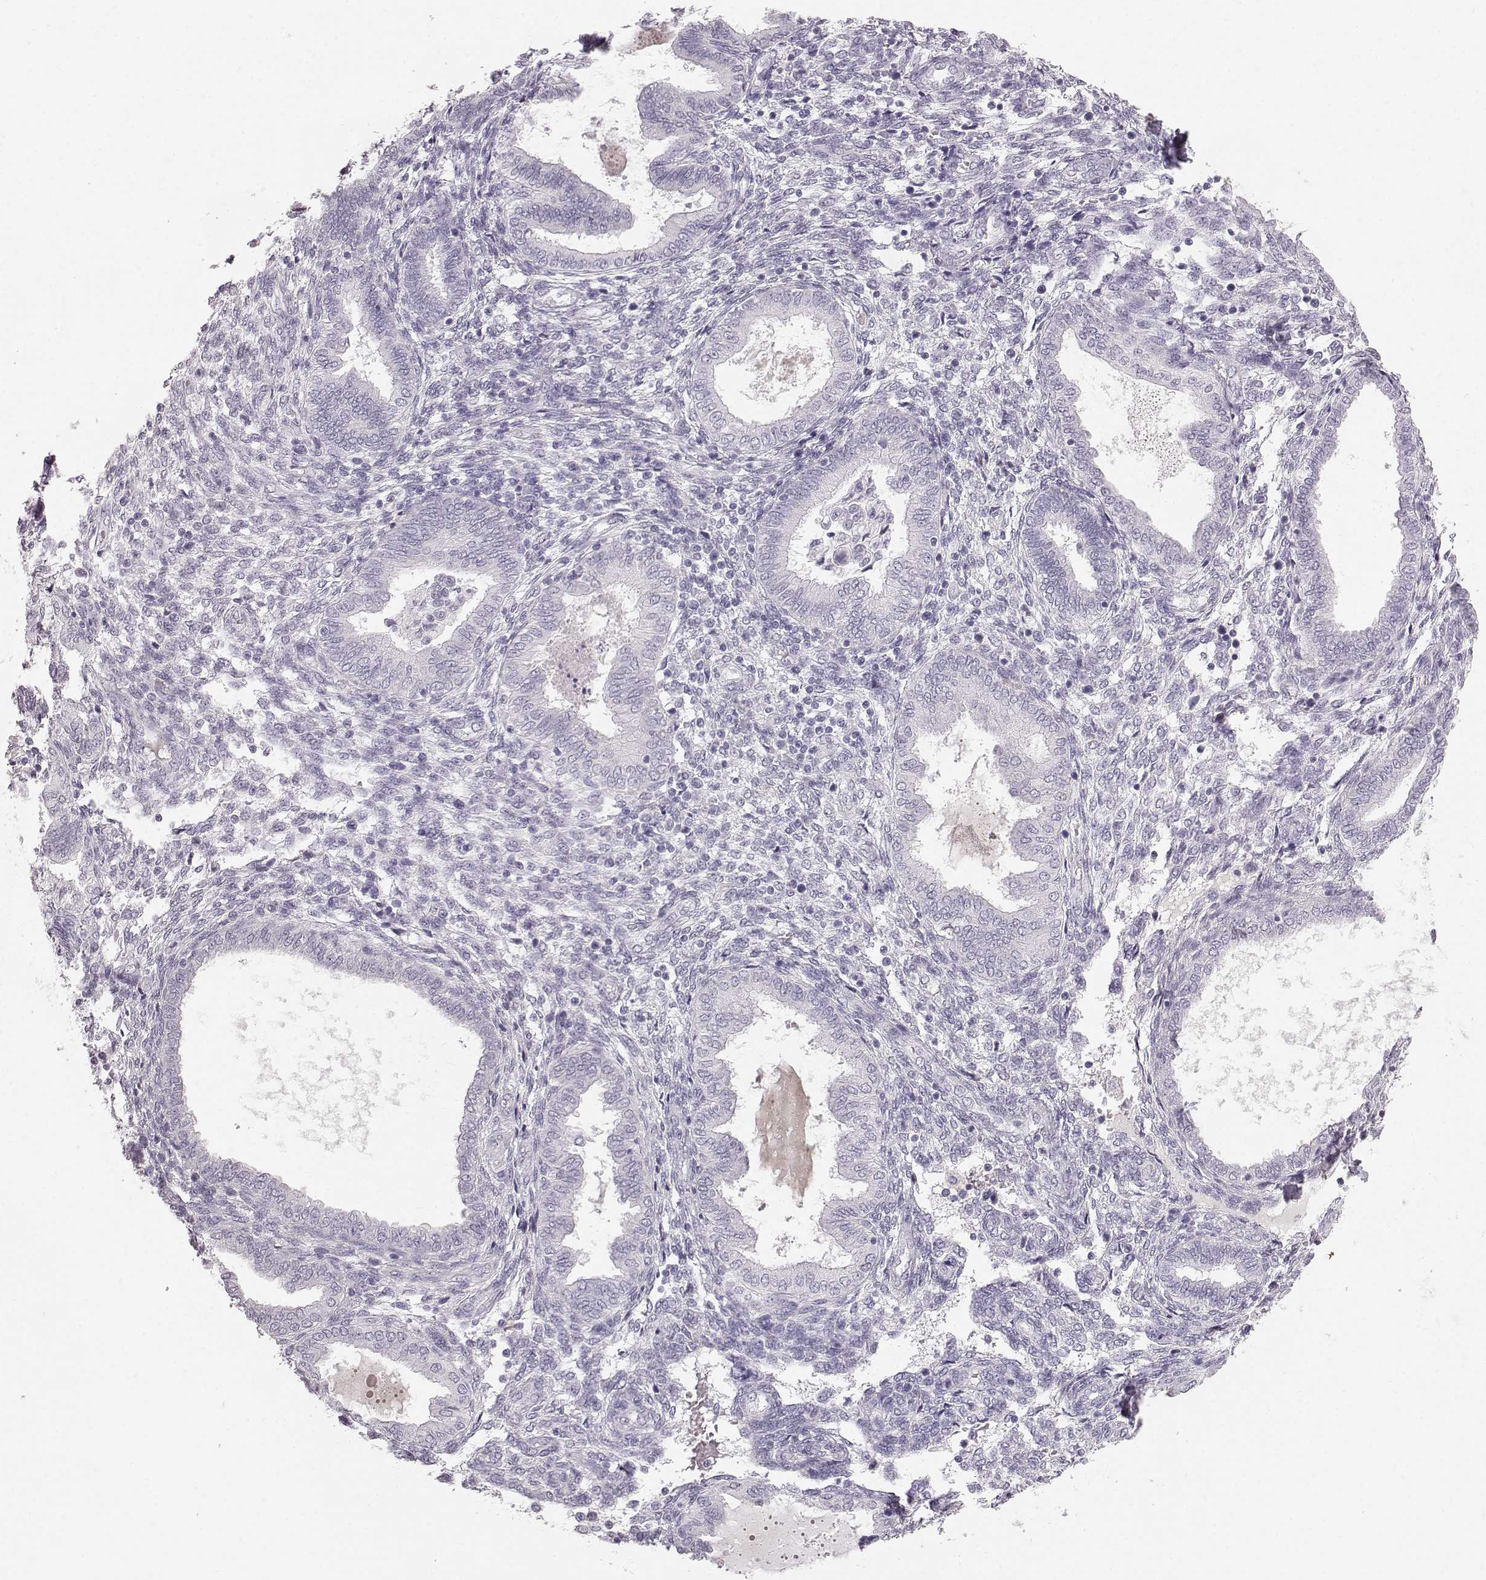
{"staining": {"intensity": "negative", "quantity": "none", "location": "none"}, "tissue": "endometrium", "cell_type": "Cells in endometrial stroma", "image_type": "normal", "snomed": [{"axis": "morphology", "description": "Normal tissue, NOS"}, {"axis": "topography", "description": "Endometrium"}], "caption": "DAB (3,3'-diaminobenzidine) immunohistochemical staining of normal endometrium reveals no significant positivity in cells in endometrial stroma.", "gene": "KRTAP16", "patient": {"sex": "female", "age": 42}}